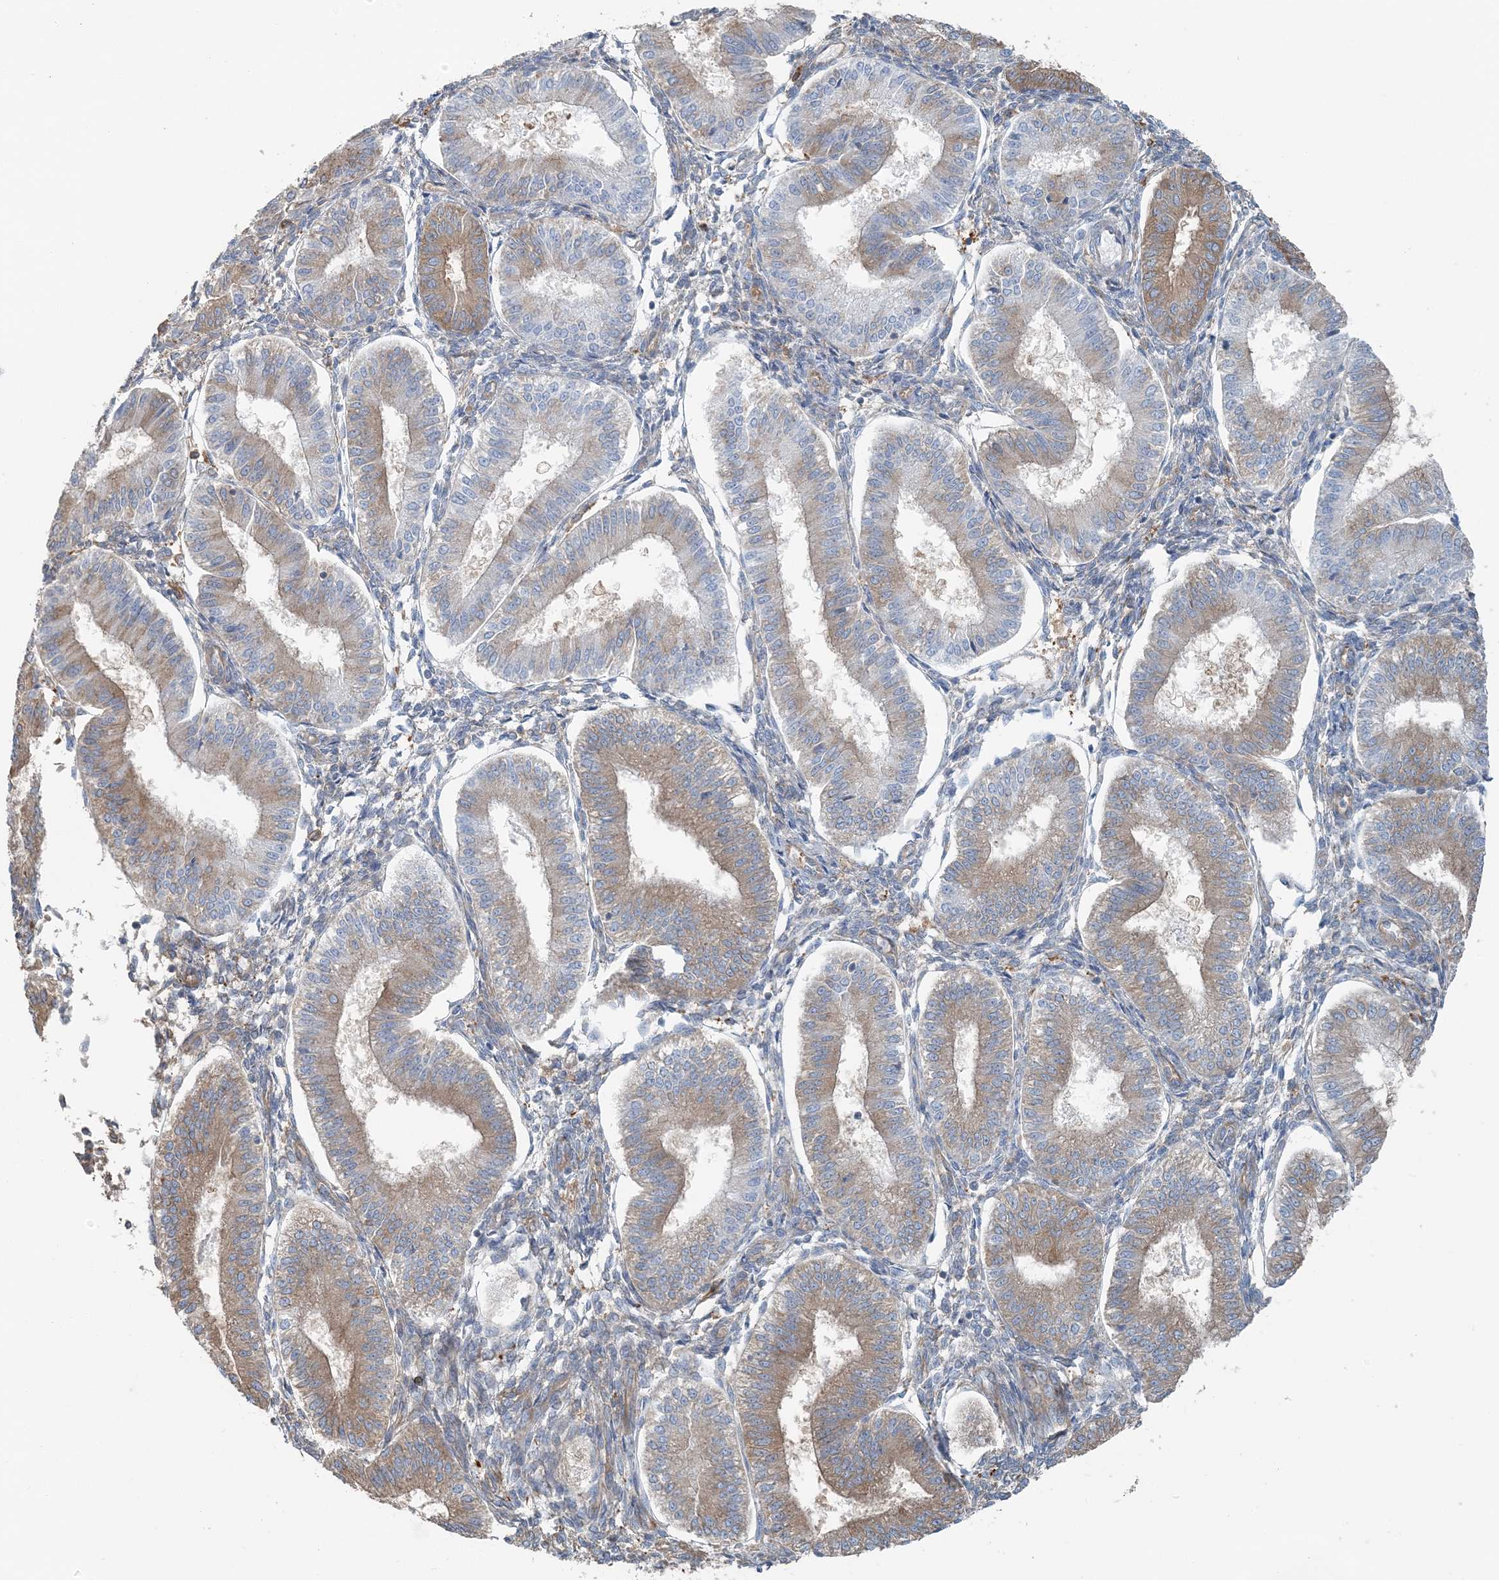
{"staining": {"intensity": "moderate", "quantity": "<25%", "location": "cytoplasmic/membranous"}, "tissue": "endometrium", "cell_type": "Cells in endometrial stroma", "image_type": "normal", "snomed": [{"axis": "morphology", "description": "Normal tissue, NOS"}, {"axis": "topography", "description": "Endometrium"}], "caption": "DAB (3,3'-diaminobenzidine) immunohistochemical staining of benign endometrium shows moderate cytoplasmic/membranous protein expression in about <25% of cells in endometrial stroma.", "gene": "SNX2", "patient": {"sex": "female", "age": 39}}